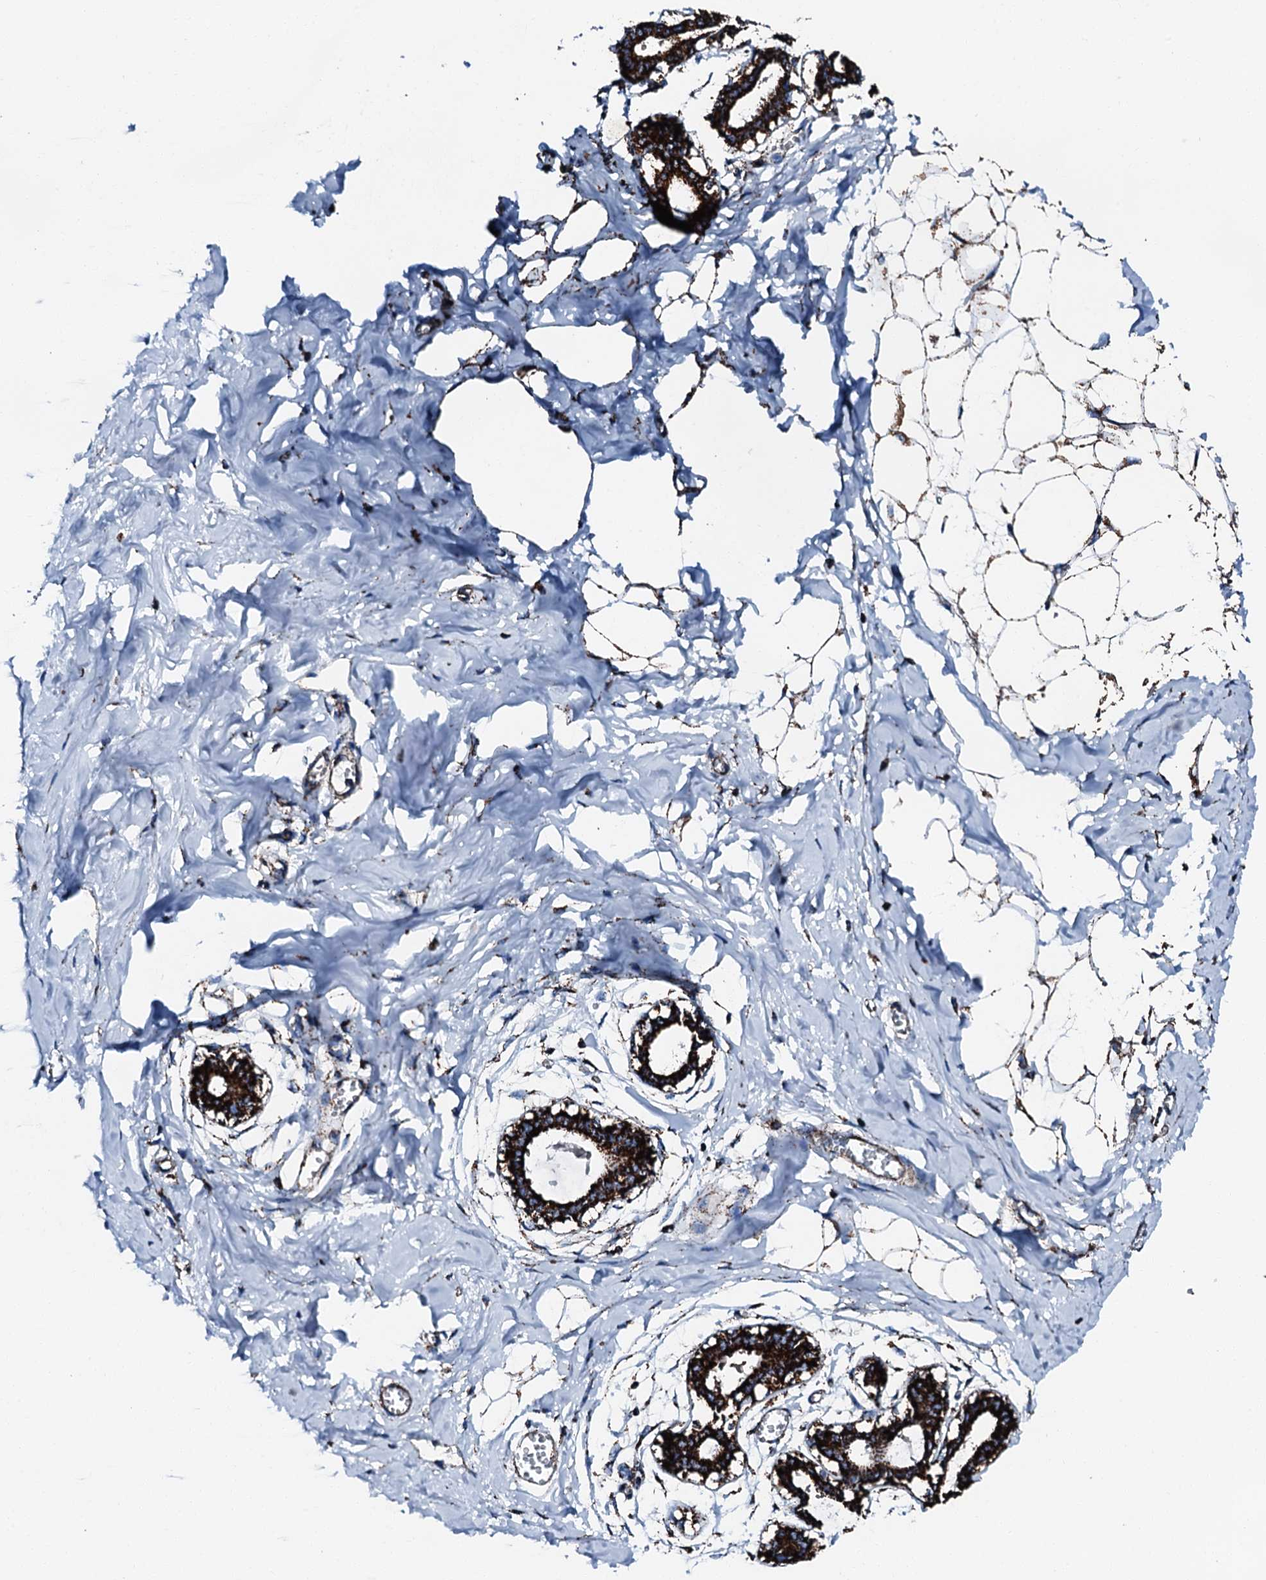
{"staining": {"intensity": "strong", "quantity": ">75%", "location": "cytoplasmic/membranous"}, "tissue": "breast", "cell_type": "Adipocytes", "image_type": "normal", "snomed": [{"axis": "morphology", "description": "Normal tissue, NOS"}, {"axis": "topography", "description": "Breast"}], "caption": "Immunohistochemical staining of unremarkable breast exhibits high levels of strong cytoplasmic/membranous expression in about >75% of adipocytes. The protein is stained brown, and the nuclei are stained in blue (DAB IHC with brightfield microscopy, high magnification).", "gene": "HADH", "patient": {"sex": "female", "age": 27}}